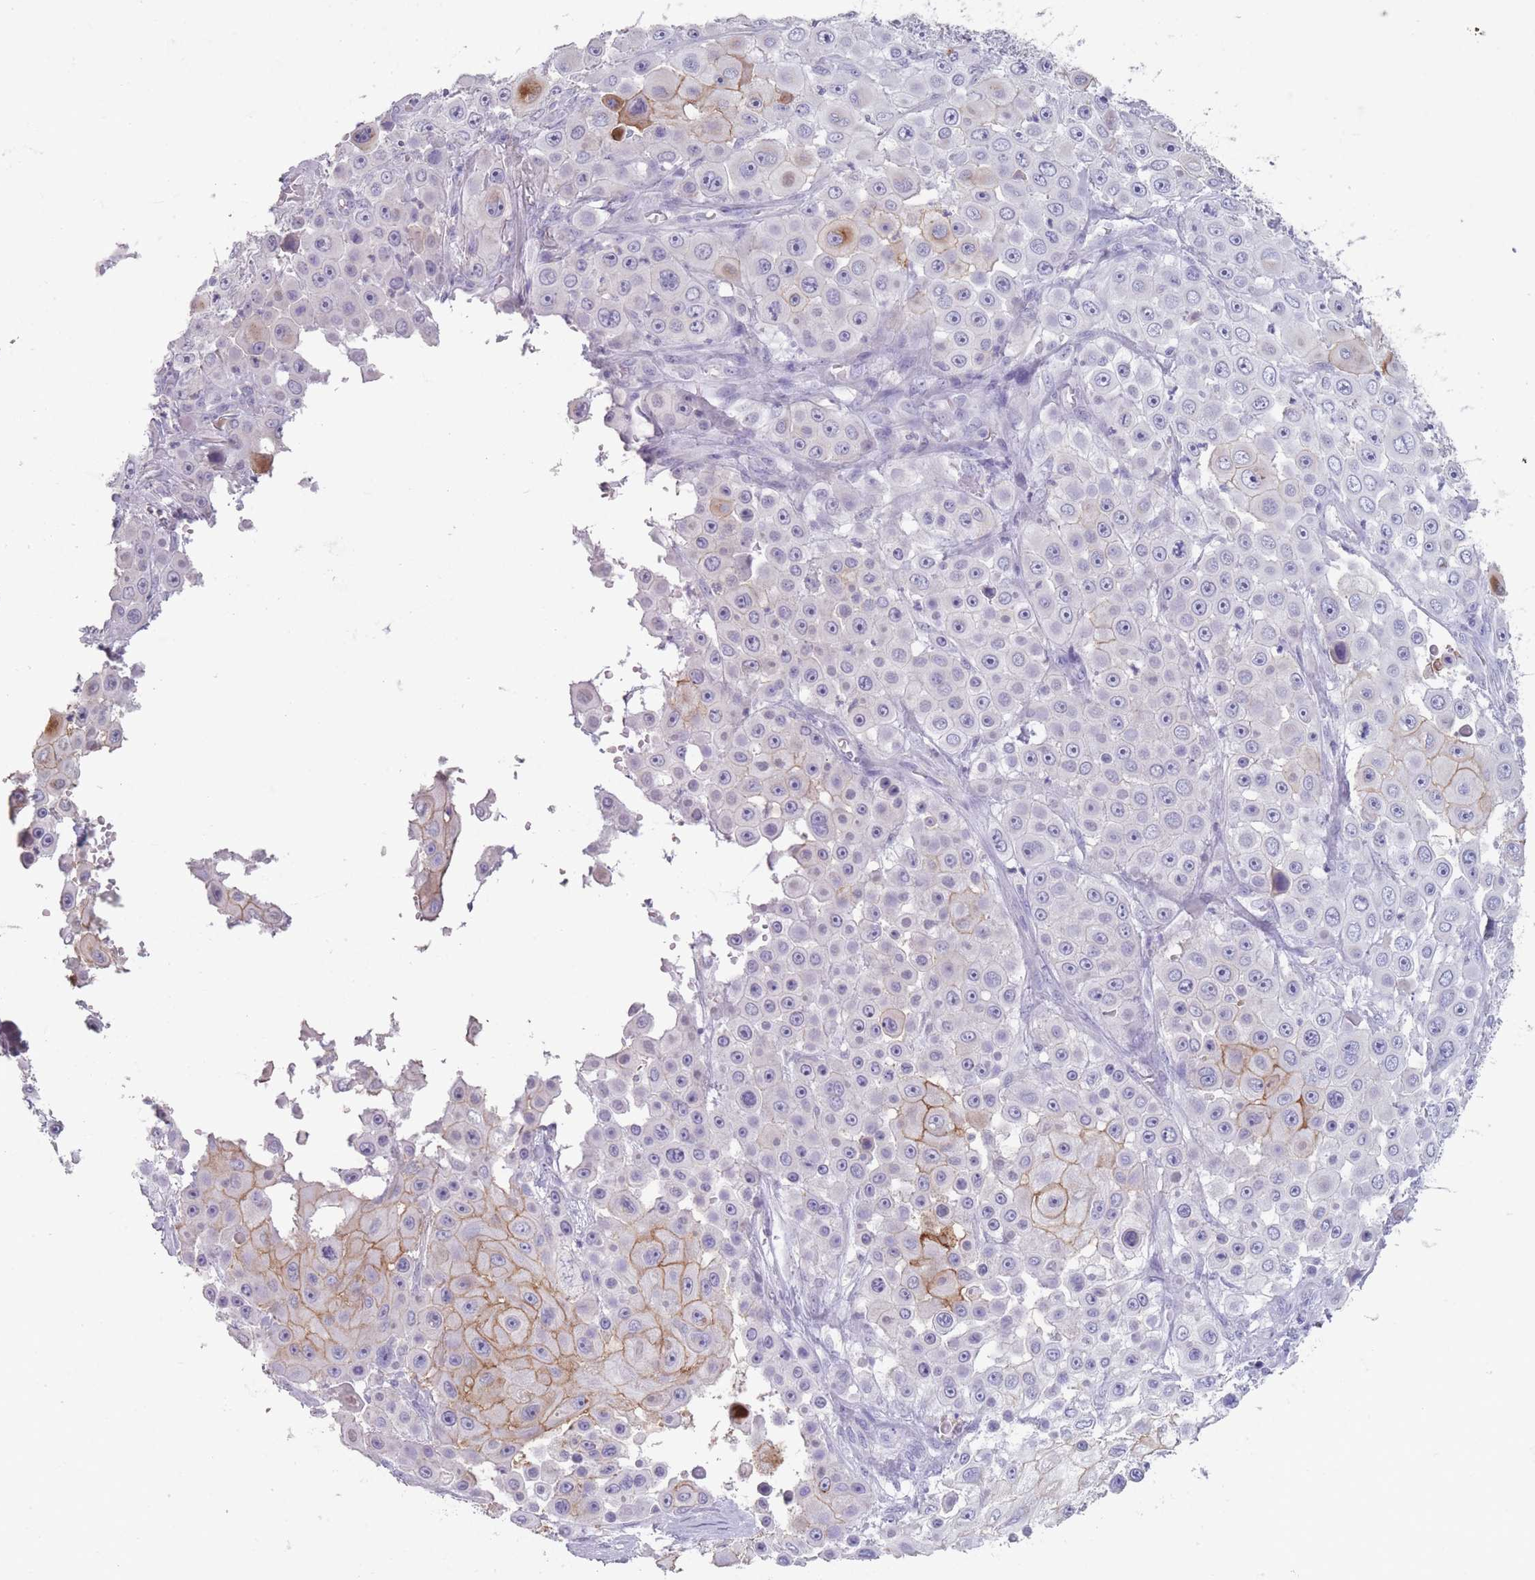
{"staining": {"intensity": "moderate", "quantity": "<25%", "location": "cytoplasmic/membranous"}, "tissue": "skin cancer", "cell_type": "Tumor cells", "image_type": "cancer", "snomed": [{"axis": "morphology", "description": "Squamous cell carcinoma, NOS"}, {"axis": "topography", "description": "Skin"}], "caption": "Protein staining of skin cancer (squamous cell carcinoma) tissue displays moderate cytoplasmic/membranous staining in about <25% of tumor cells. The staining is performed using DAB brown chromogen to label protein expression. The nuclei are counter-stained blue using hematoxylin.", "gene": "RHBG", "patient": {"sex": "male", "age": 67}}